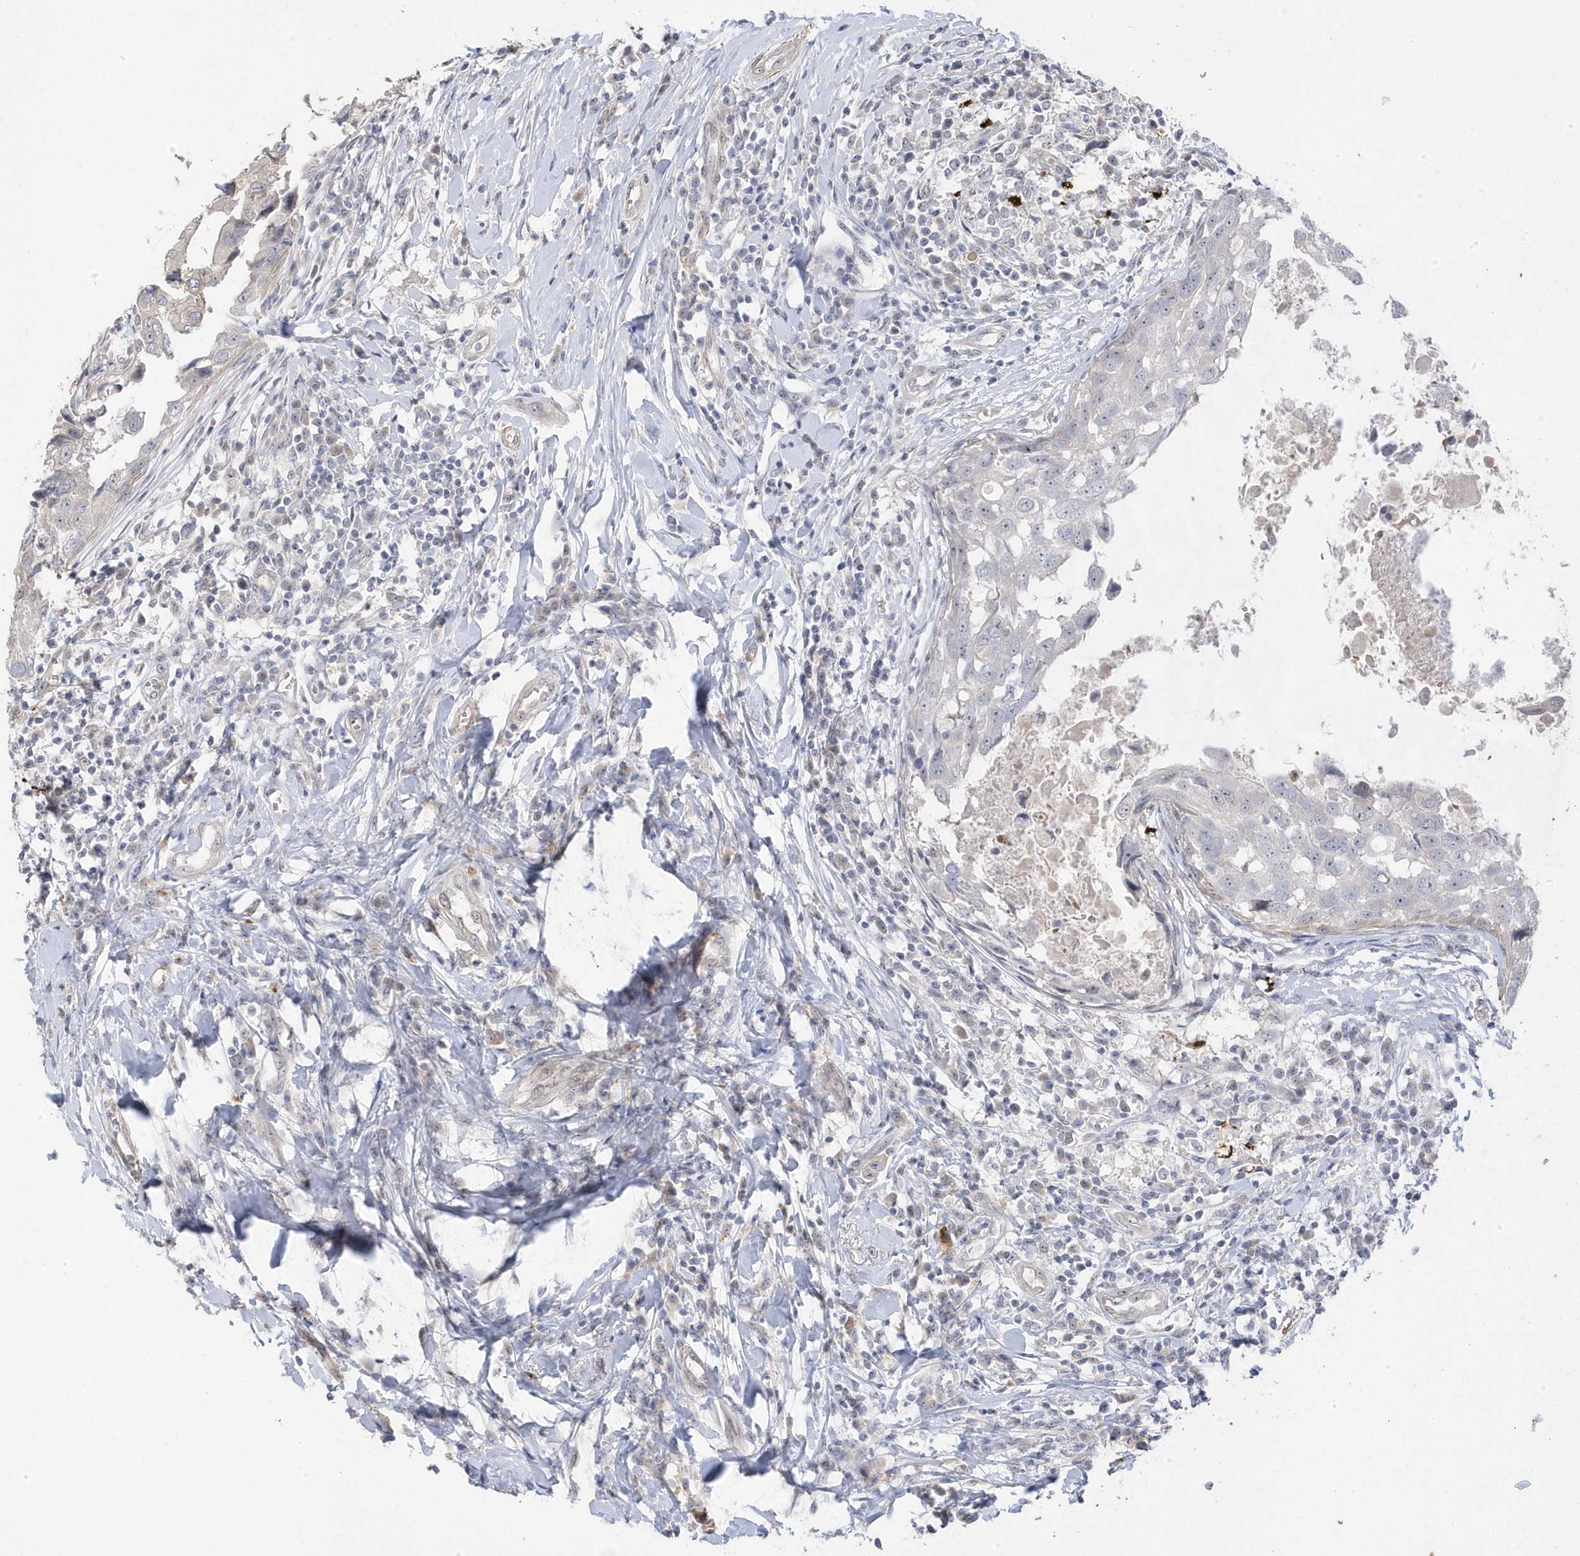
{"staining": {"intensity": "negative", "quantity": "none", "location": "none"}, "tissue": "breast cancer", "cell_type": "Tumor cells", "image_type": "cancer", "snomed": [{"axis": "morphology", "description": "Duct carcinoma"}, {"axis": "topography", "description": "Breast"}], "caption": "Photomicrograph shows no significant protein staining in tumor cells of breast invasive ductal carcinoma.", "gene": "GTPBP6", "patient": {"sex": "female", "age": 27}}